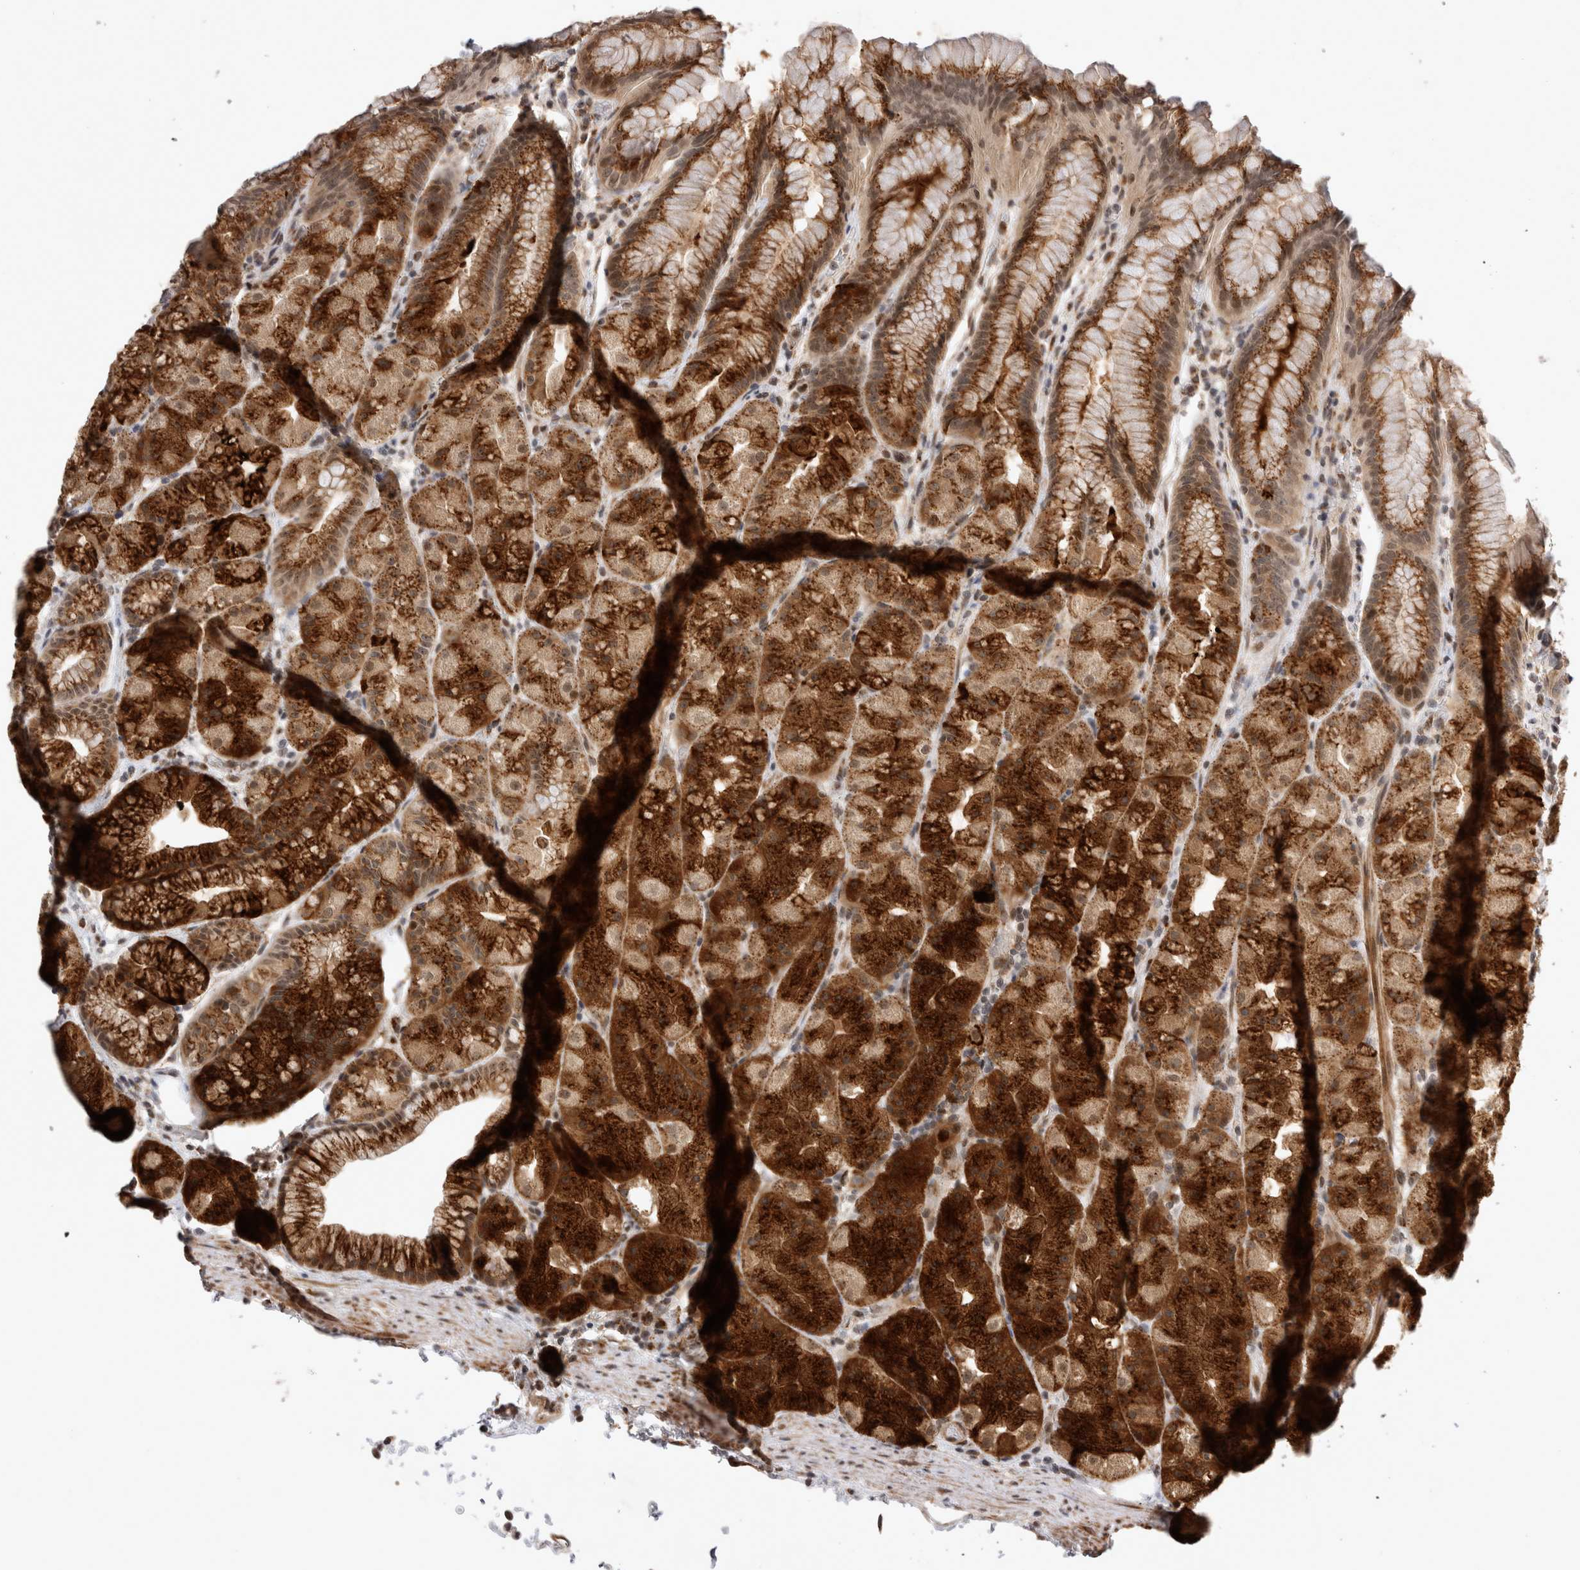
{"staining": {"intensity": "strong", "quantity": ">75%", "location": "cytoplasmic/membranous"}, "tissue": "stomach", "cell_type": "Glandular cells", "image_type": "normal", "snomed": [{"axis": "morphology", "description": "Normal tissue, NOS"}, {"axis": "topography", "description": "Stomach, upper"}, {"axis": "topography", "description": "Stomach"}], "caption": "Immunohistochemical staining of unremarkable human stomach exhibits strong cytoplasmic/membranous protein staining in about >75% of glandular cells.", "gene": "TMEM65", "patient": {"sex": "male", "age": 48}}